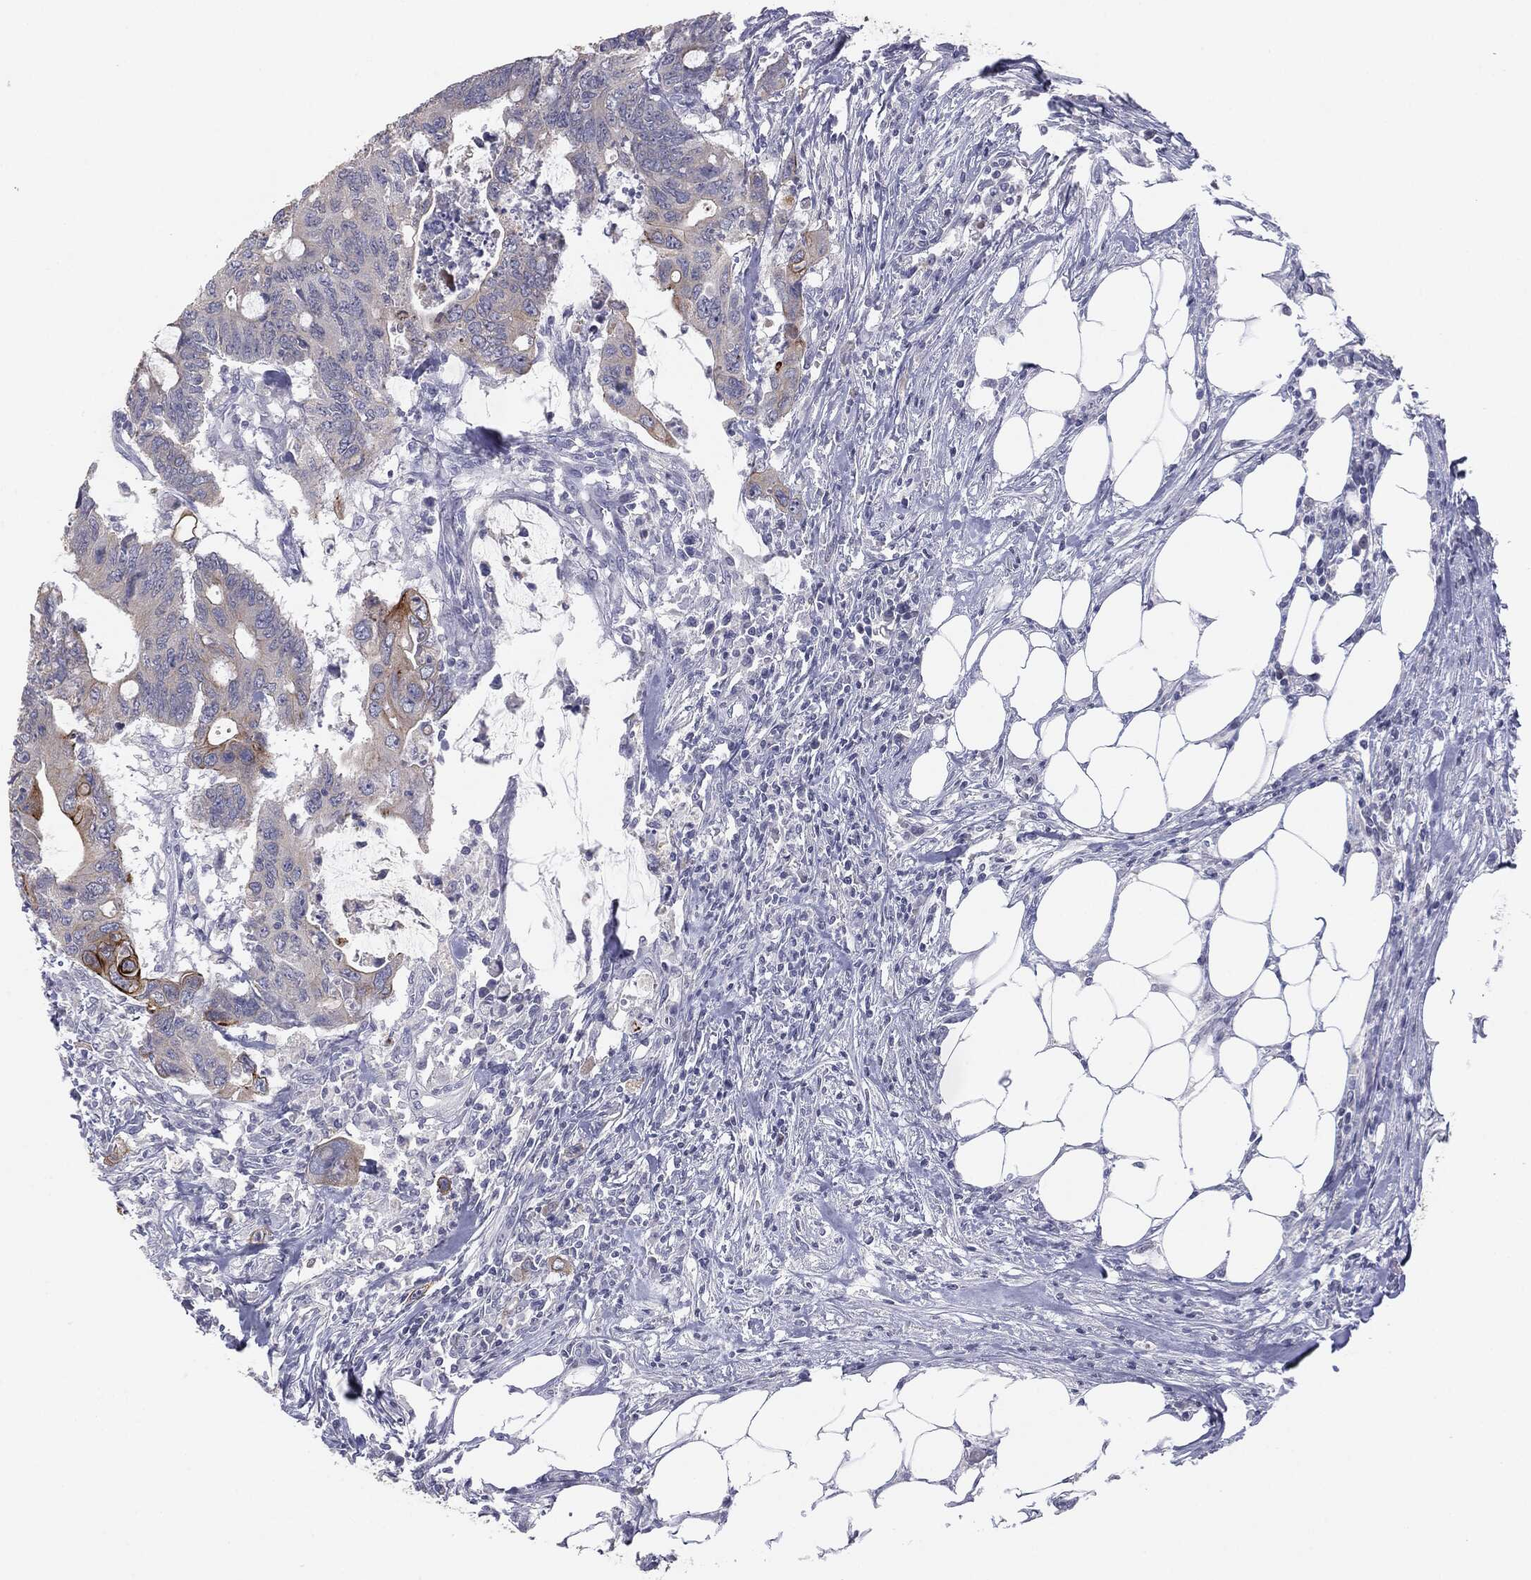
{"staining": {"intensity": "moderate", "quantity": "<25%", "location": "cytoplasmic/membranous"}, "tissue": "colorectal cancer", "cell_type": "Tumor cells", "image_type": "cancer", "snomed": [{"axis": "morphology", "description": "Adenocarcinoma, NOS"}, {"axis": "topography", "description": "Colon"}], "caption": "Colorectal adenocarcinoma stained for a protein reveals moderate cytoplasmic/membranous positivity in tumor cells.", "gene": "MUC1", "patient": {"sex": "male", "age": 71}}